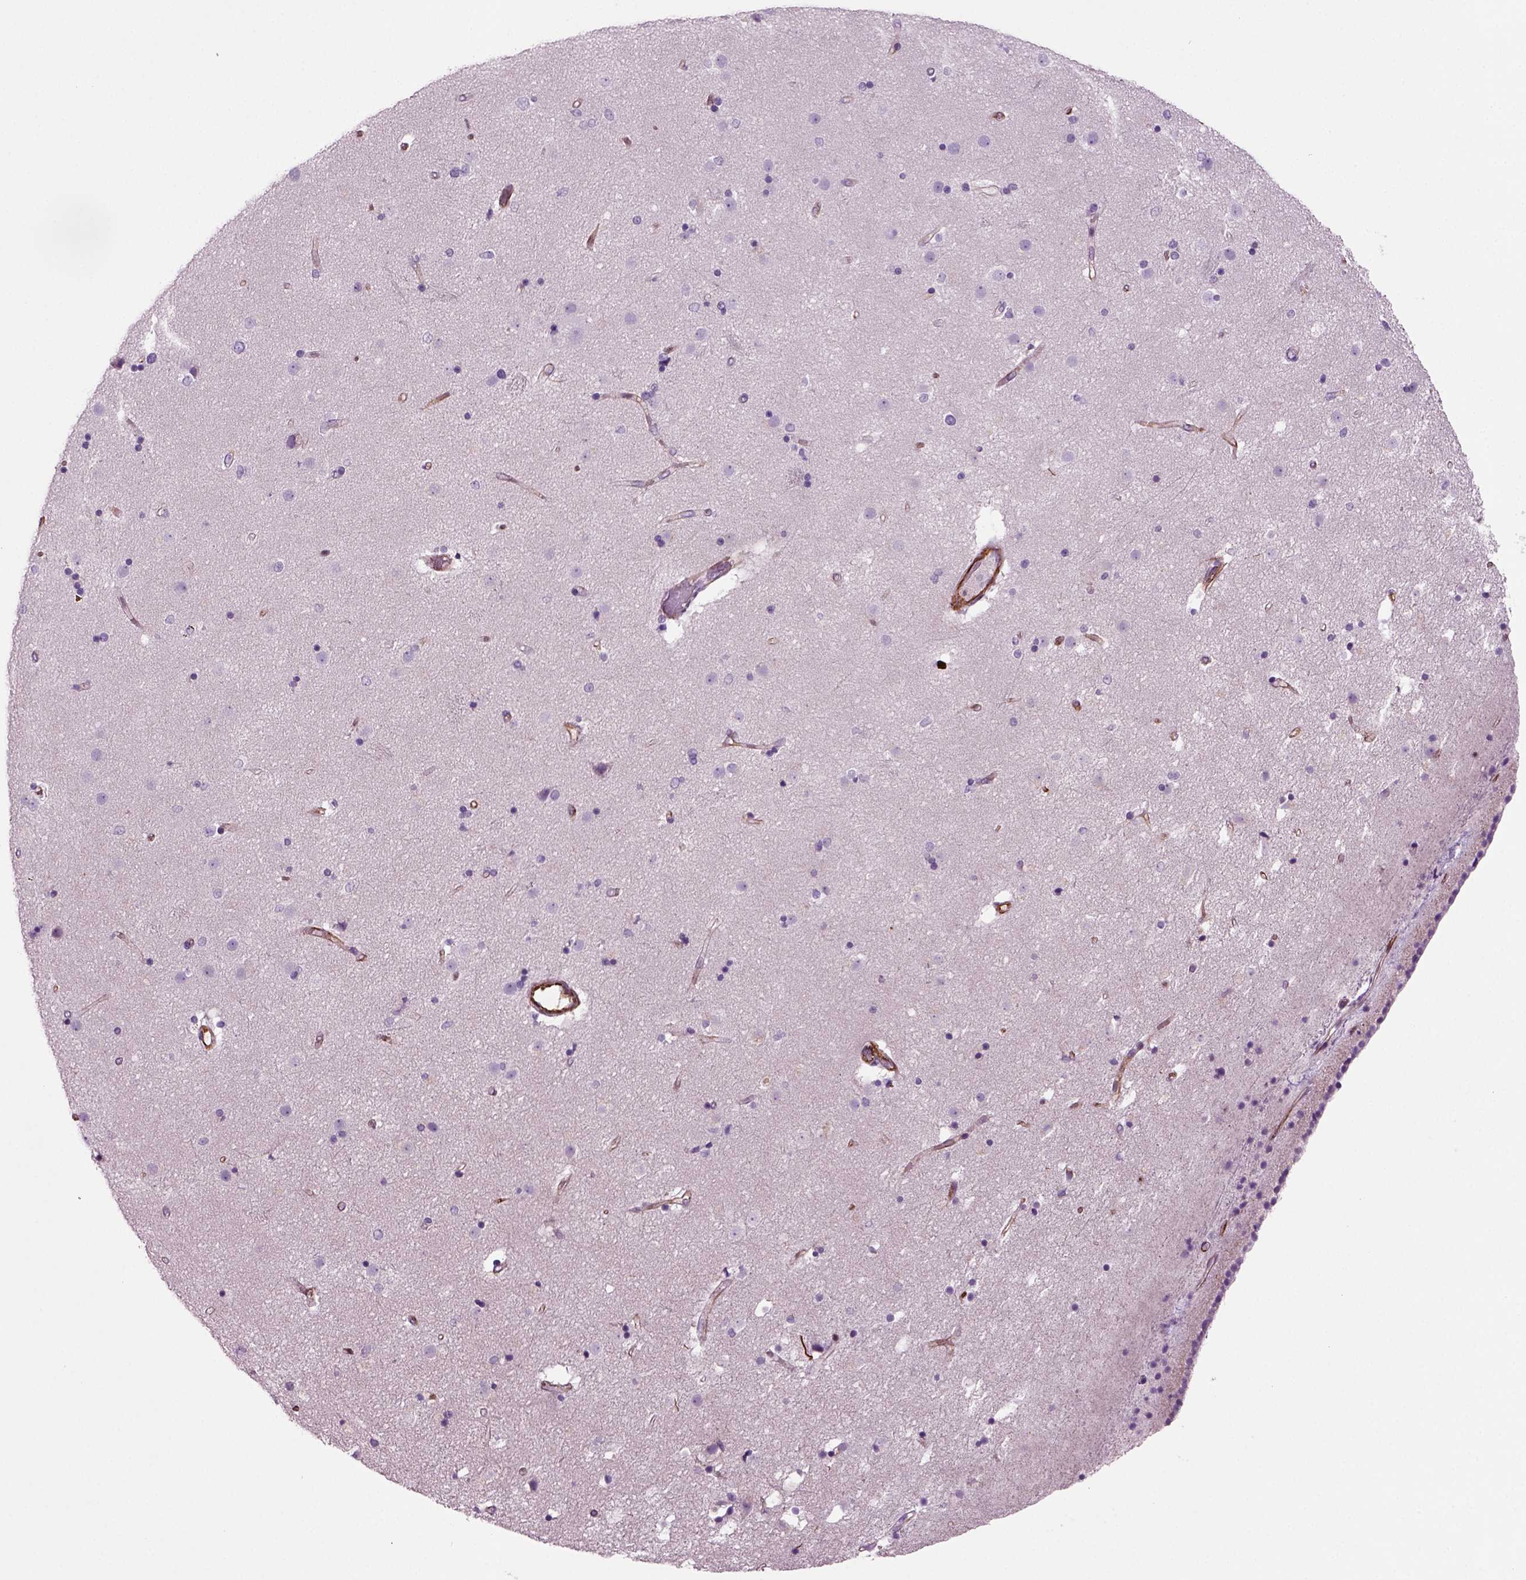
{"staining": {"intensity": "negative", "quantity": "none", "location": "none"}, "tissue": "caudate", "cell_type": "Glial cells", "image_type": "normal", "snomed": [{"axis": "morphology", "description": "Normal tissue, NOS"}, {"axis": "topography", "description": "Lateral ventricle wall"}], "caption": "An immunohistochemistry (IHC) micrograph of unremarkable caudate is shown. There is no staining in glial cells of caudate.", "gene": "ACER3", "patient": {"sex": "female", "age": 71}}